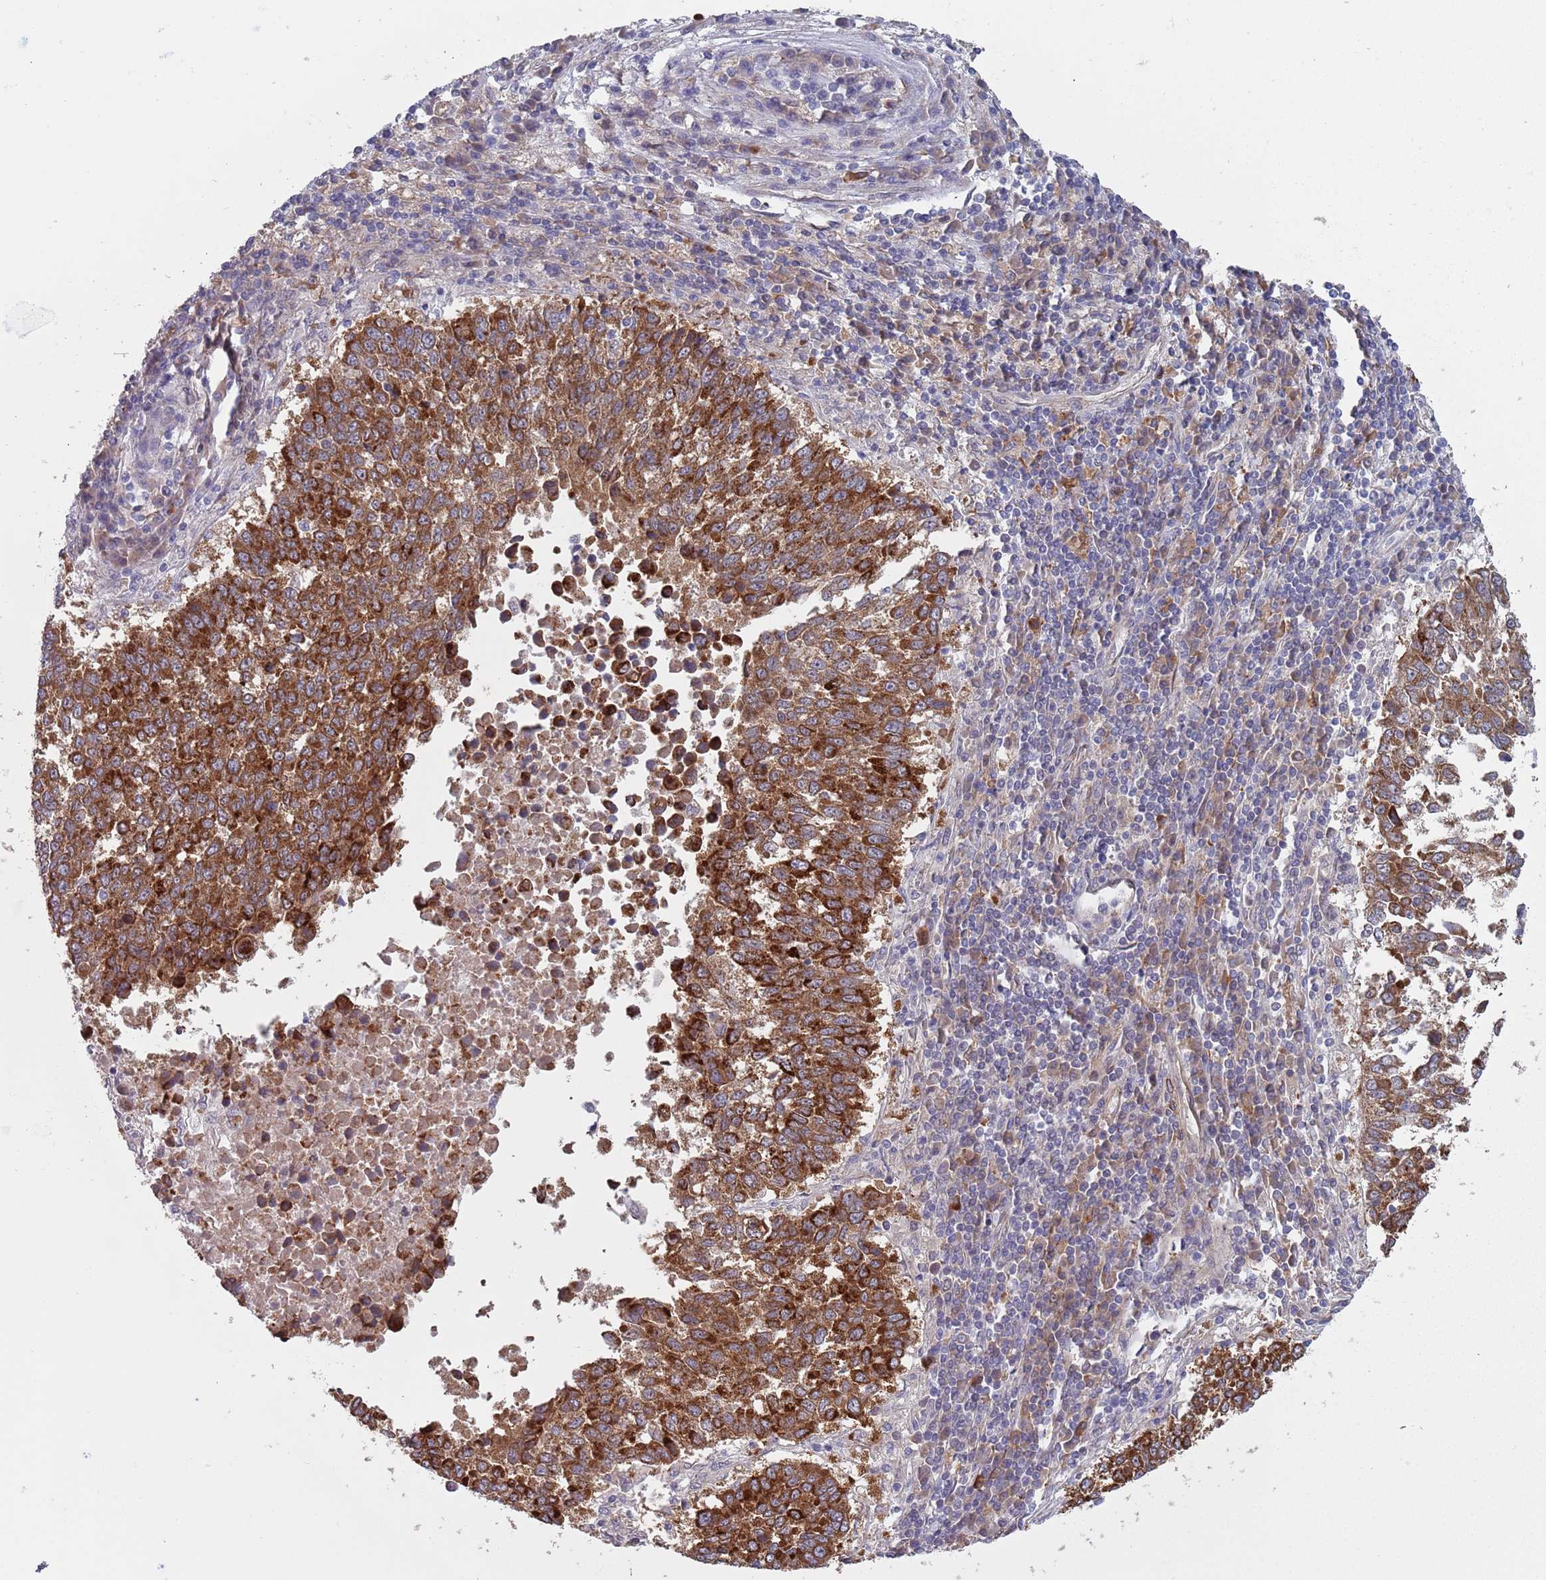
{"staining": {"intensity": "strong", "quantity": ">75%", "location": "cytoplasmic/membranous"}, "tissue": "lung cancer", "cell_type": "Tumor cells", "image_type": "cancer", "snomed": [{"axis": "morphology", "description": "Squamous cell carcinoma, NOS"}, {"axis": "topography", "description": "Lung"}], "caption": "An image of human squamous cell carcinoma (lung) stained for a protein shows strong cytoplasmic/membranous brown staining in tumor cells. (DAB IHC, brown staining for protein, blue staining for nuclei).", "gene": "ZNF140", "patient": {"sex": "male", "age": 73}}